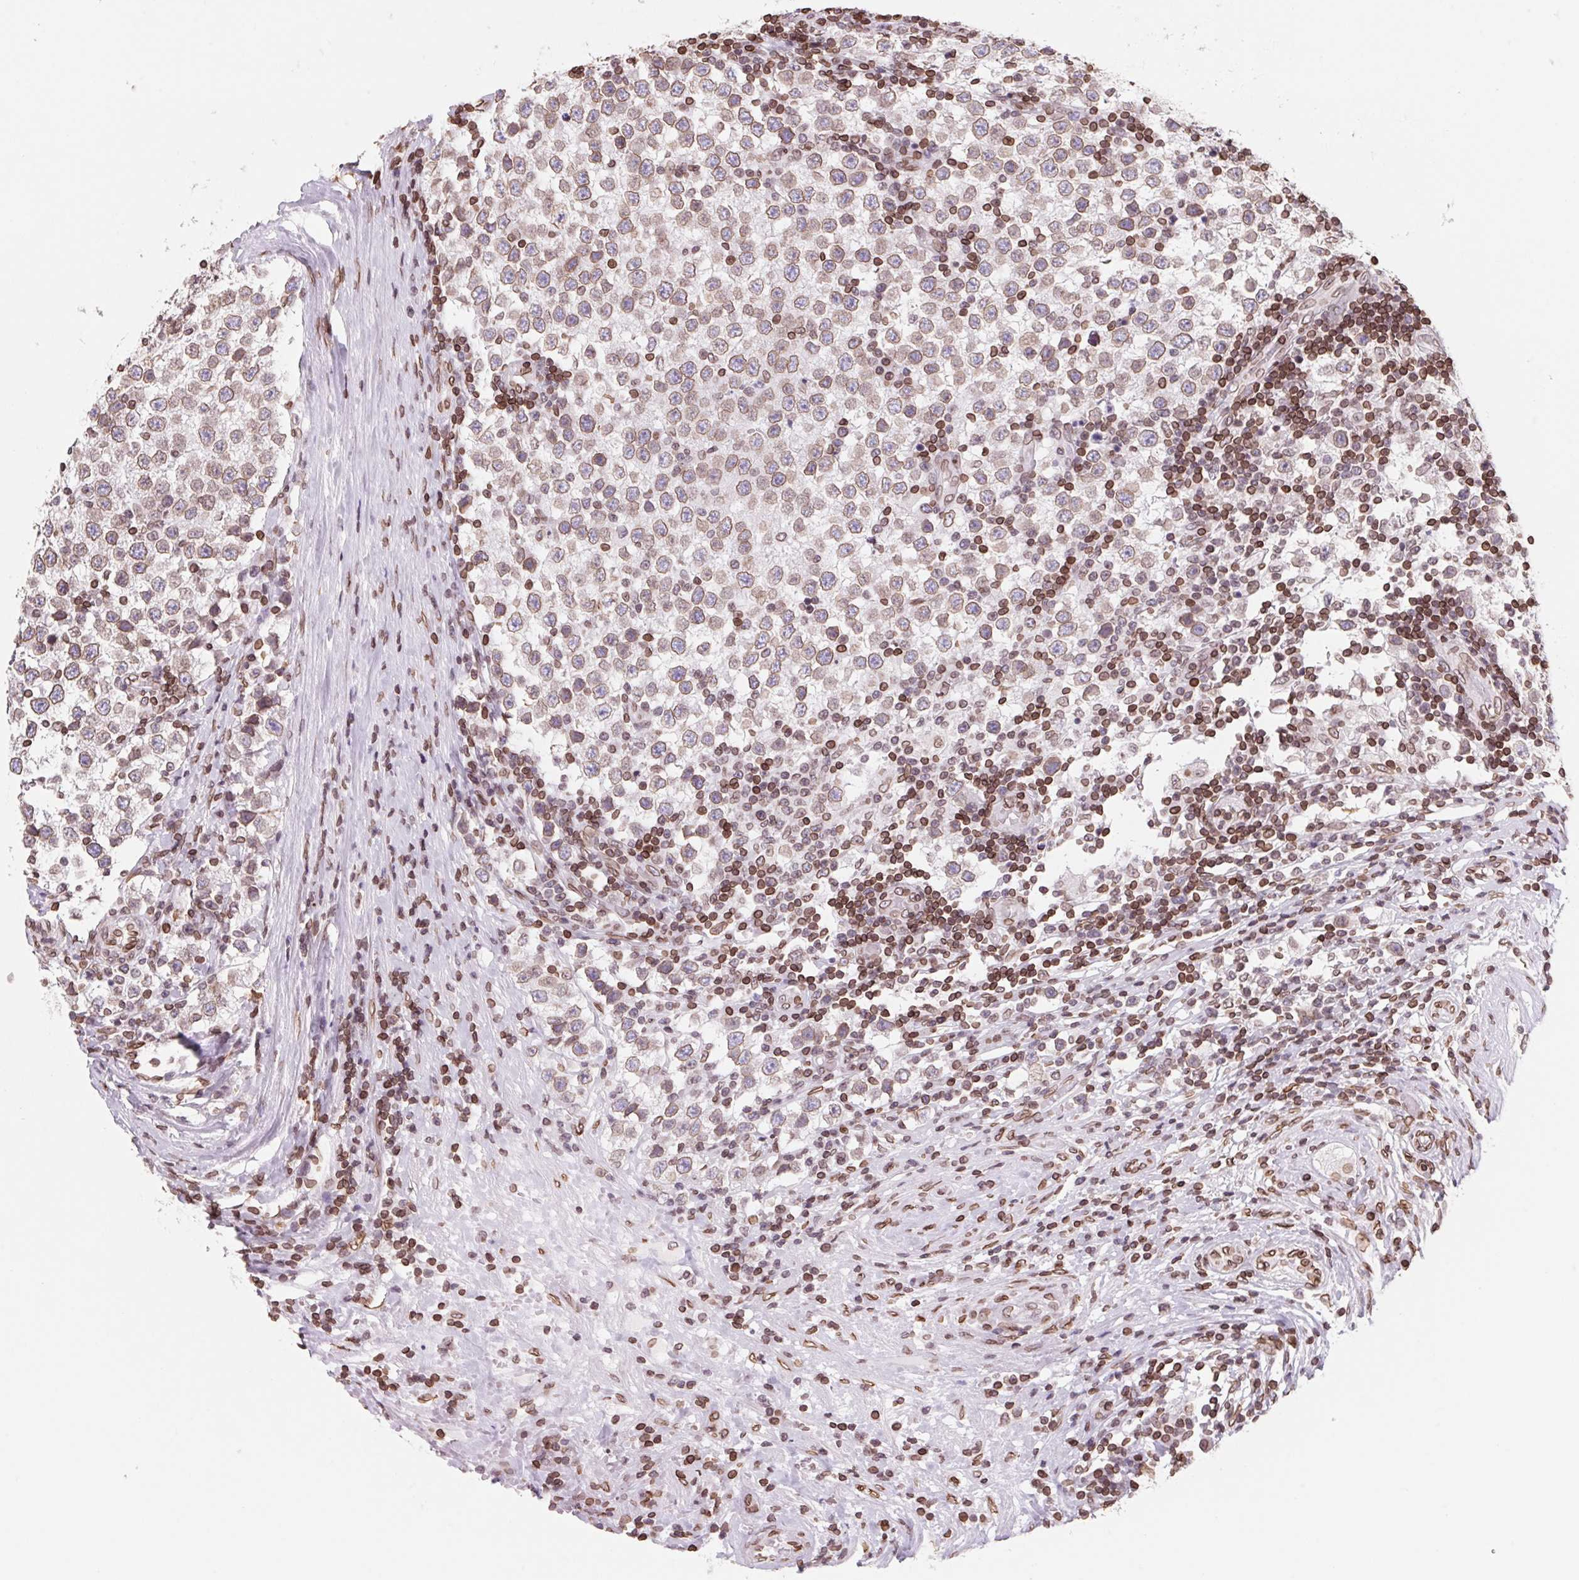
{"staining": {"intensity": "moderate", "quantity": ">75%", "location": "cytoplasmic/membranous,nuclear"}, "tissue": "testis cancer", "cell_type": "Tumor cells", "image_type": "cancer", "snomed": [{"axis": "morphology", "description": "Seminoma, NOS"}, {"axis": "topography", "description": "Testis"}], "caption": "A brown stain shows moderate cytoplasmic/membranous and nuclear expression of a protein in human testis cancer tumor cells.", "gene": "LMNB2", "patient": {"sex": "male", "age": 34}}